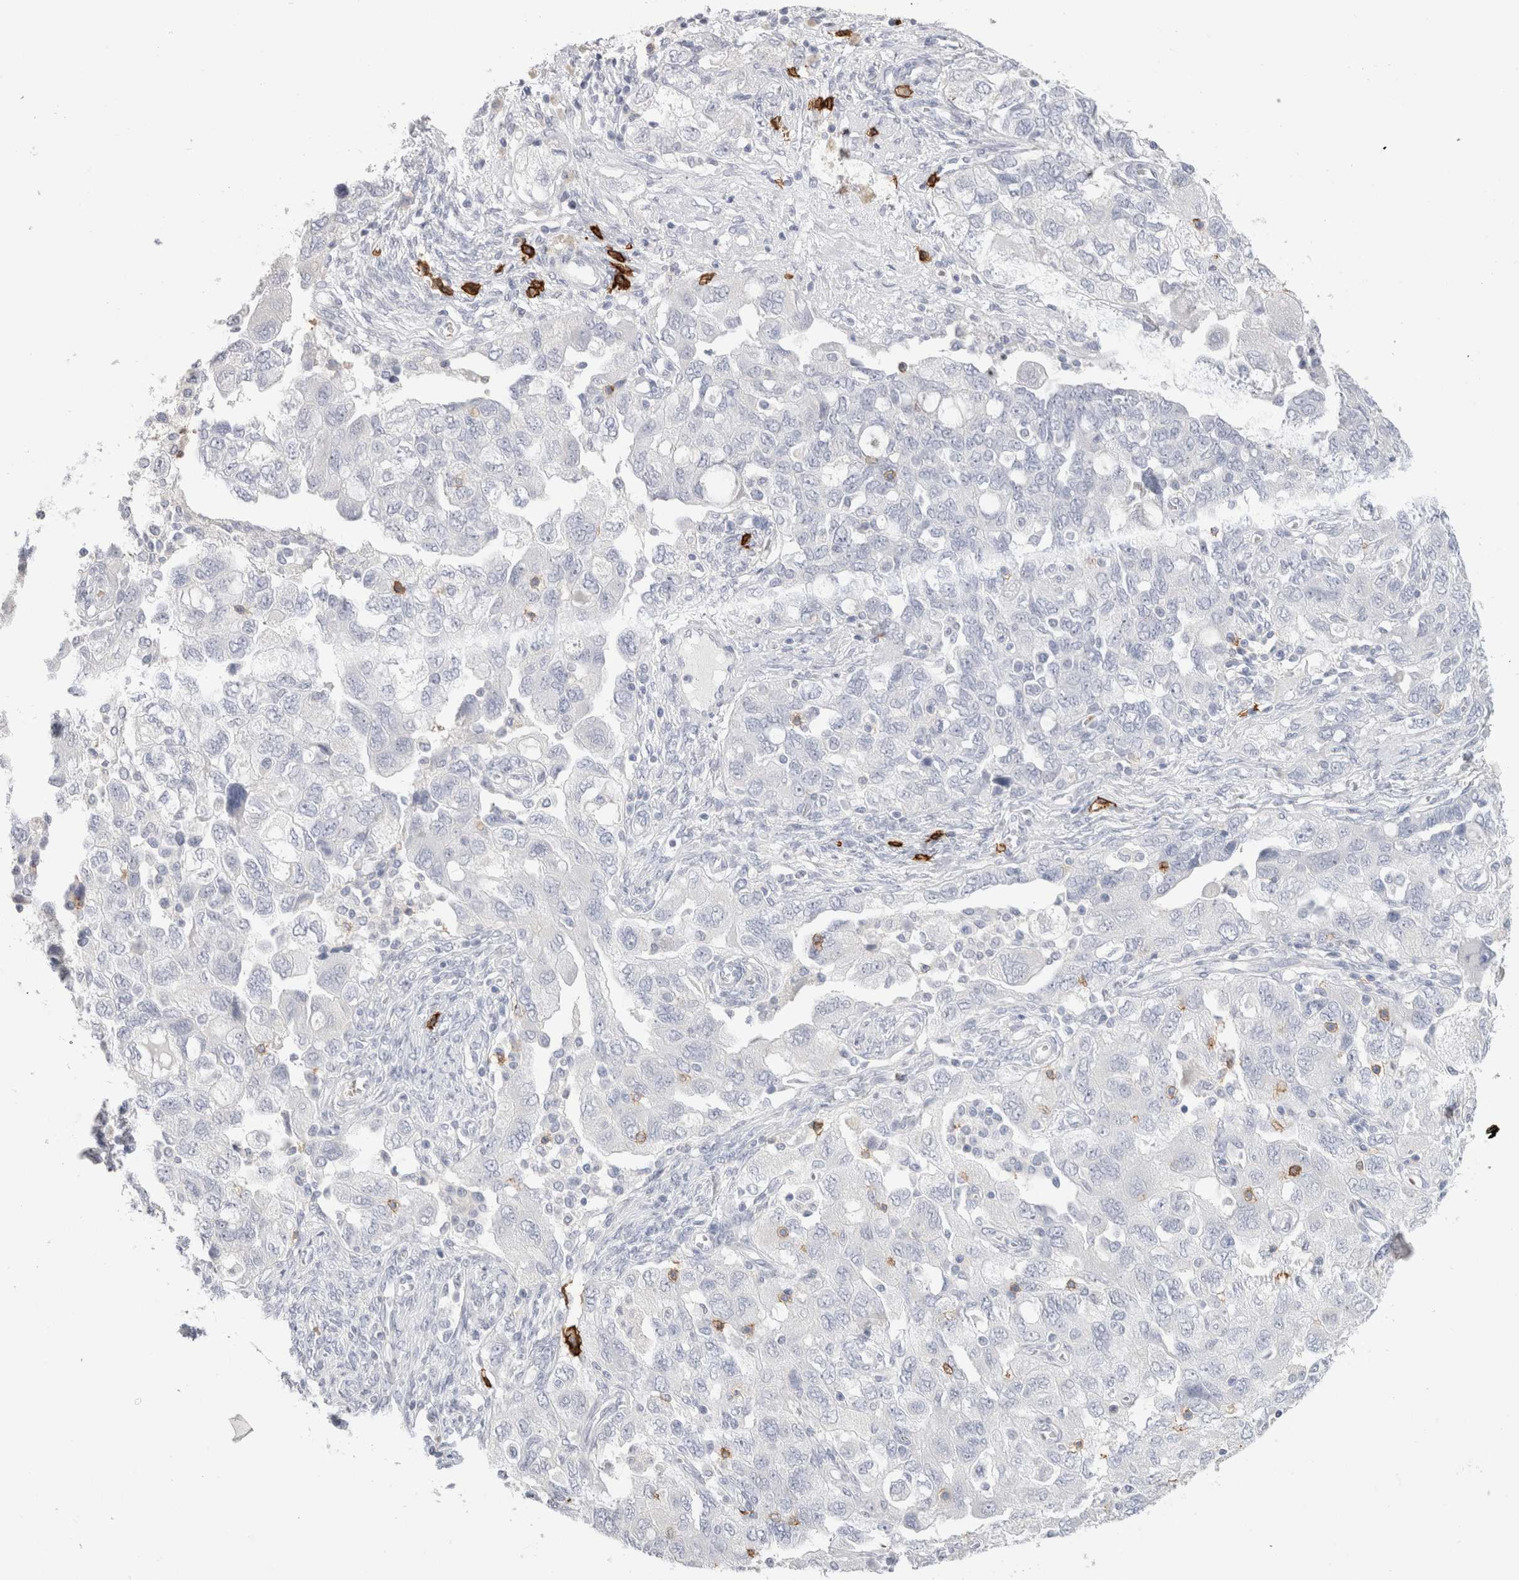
{"staining": {"intensity": "negative", "quantity": "none", "location": "none"}, "tissue": "ovarian cancer", "cell_type": "Tumor cells", "image_type": "cancer", "snomed": [{"axis": "morphology", "description": "Carcinoma, NOS"}, {"axis": "morphology", "description": "Cystadenocarcinoma, serous, NOS"}, {"axis": "topography", "description": "Ovary"}], "caption": "IHC of human ovarian cancer demonstrates no expression in tumor cells.", "gene": "CD38", "patient": {"sex": "female", "age": 69}}